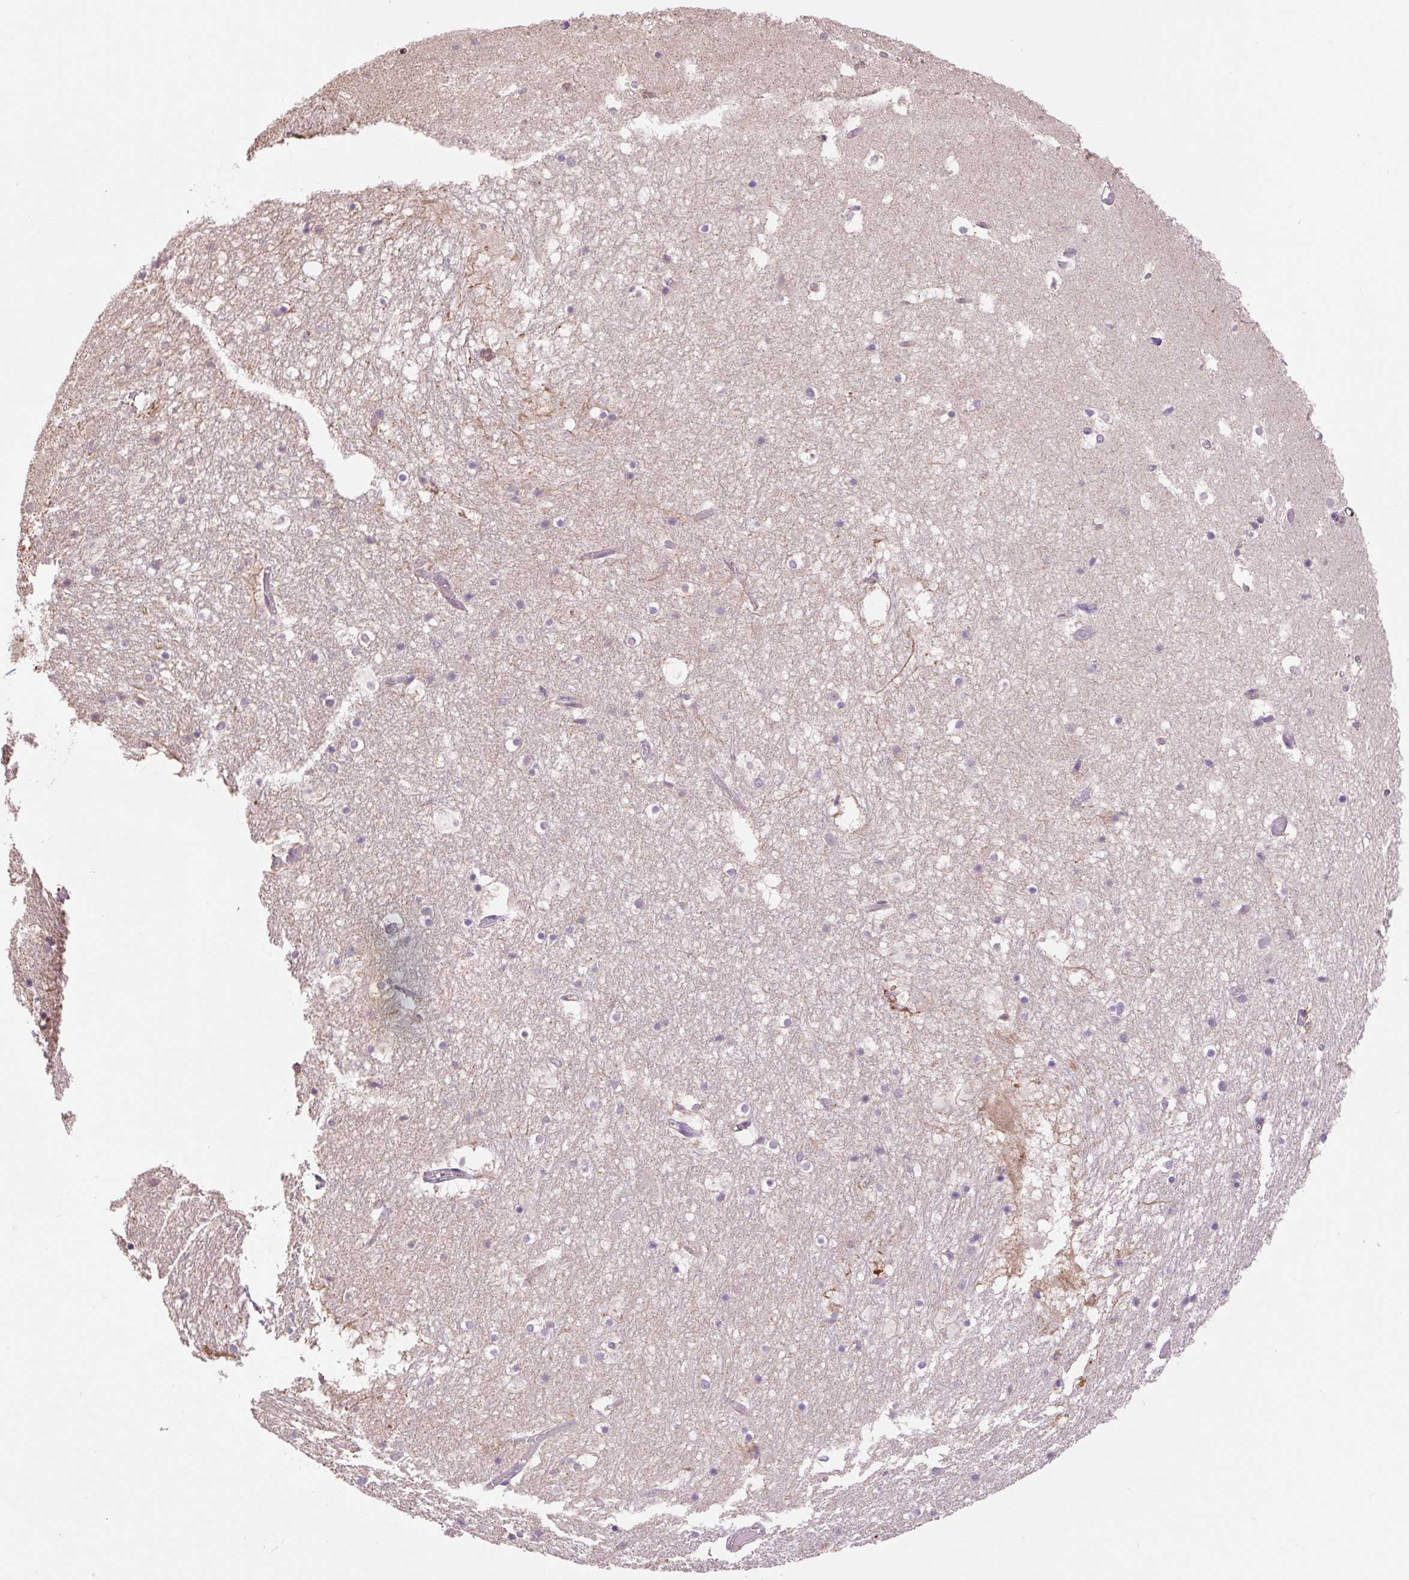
{"staining": {"intensity": "negative", "quantity": "none", "location": "none"}, "tissue": "hippocampus", "cell_type": "Glial cells", "image_type": "normal", "snomed": [{"axis": "morphology", "description": "Normal tissue, NOS"}, {"axis": "topography", "description": "Hippocampus"}], "caption": "Glial cells show no significant protein staining in unremarkable hippocampus.", "gene": "SGF29", "patient": {"sex": "female", "age": 52}}